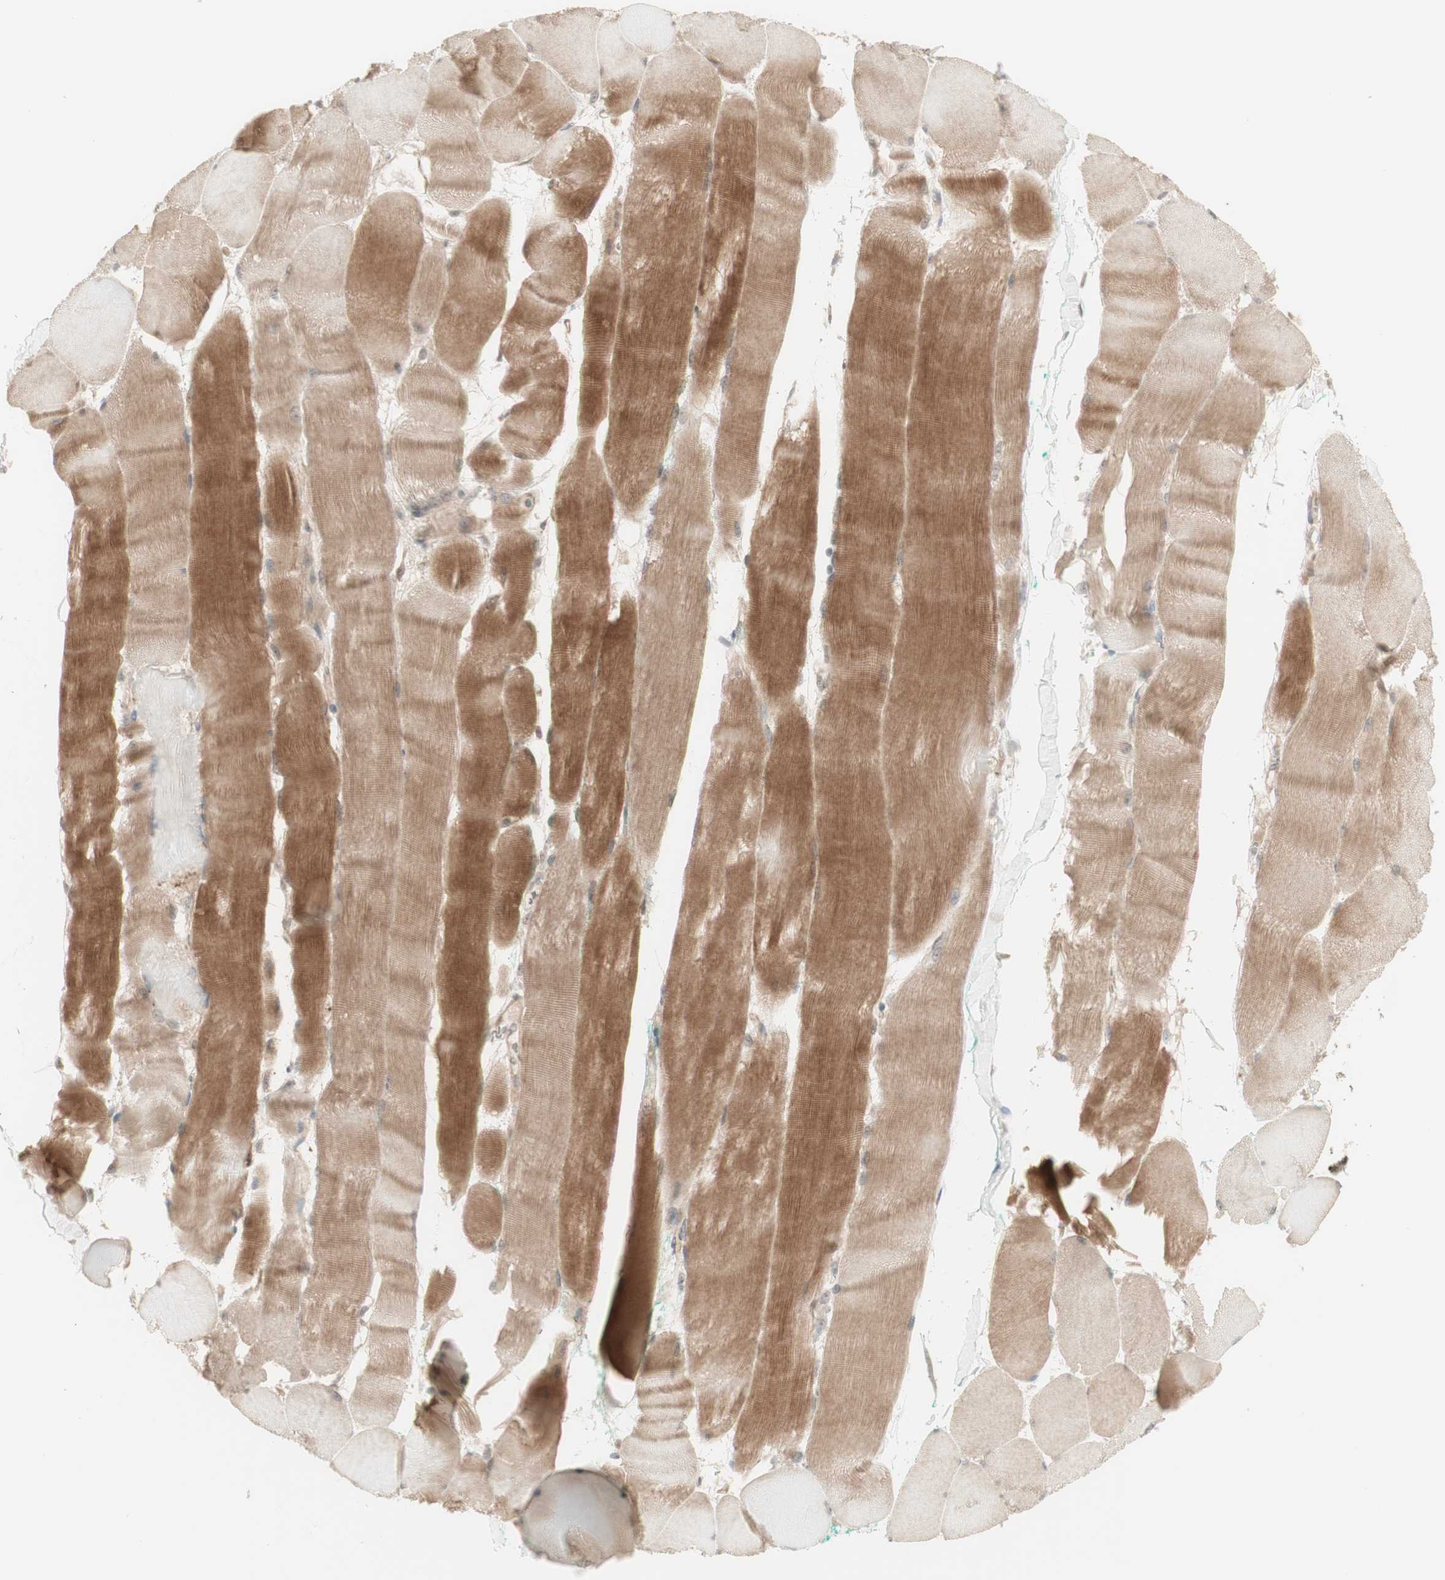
{"staining": {"intensity": "moderate", "quantity": ">75%", "location": "cytoplasmic/membranous"}, "tissue": "skeletal muscle", "cell_type": "Myocytes", "image_type": "normal", "snomed": [{"axis": "morphology", "description": "Normal tissue, NOS"}, {"axis": "morphology", "description": "Squamous cell carcinoma, NOS"}, {"axis": "topography", "description": "Skeletal muscle"}], "caption": "Protein expression analysis of normal skeletal muscle exhibits moderate cytoplasmic/membranous positivity in about >75% of myocytes.", "gene": "PLCD4", "patient": {"sex": "male", "age": 51}}